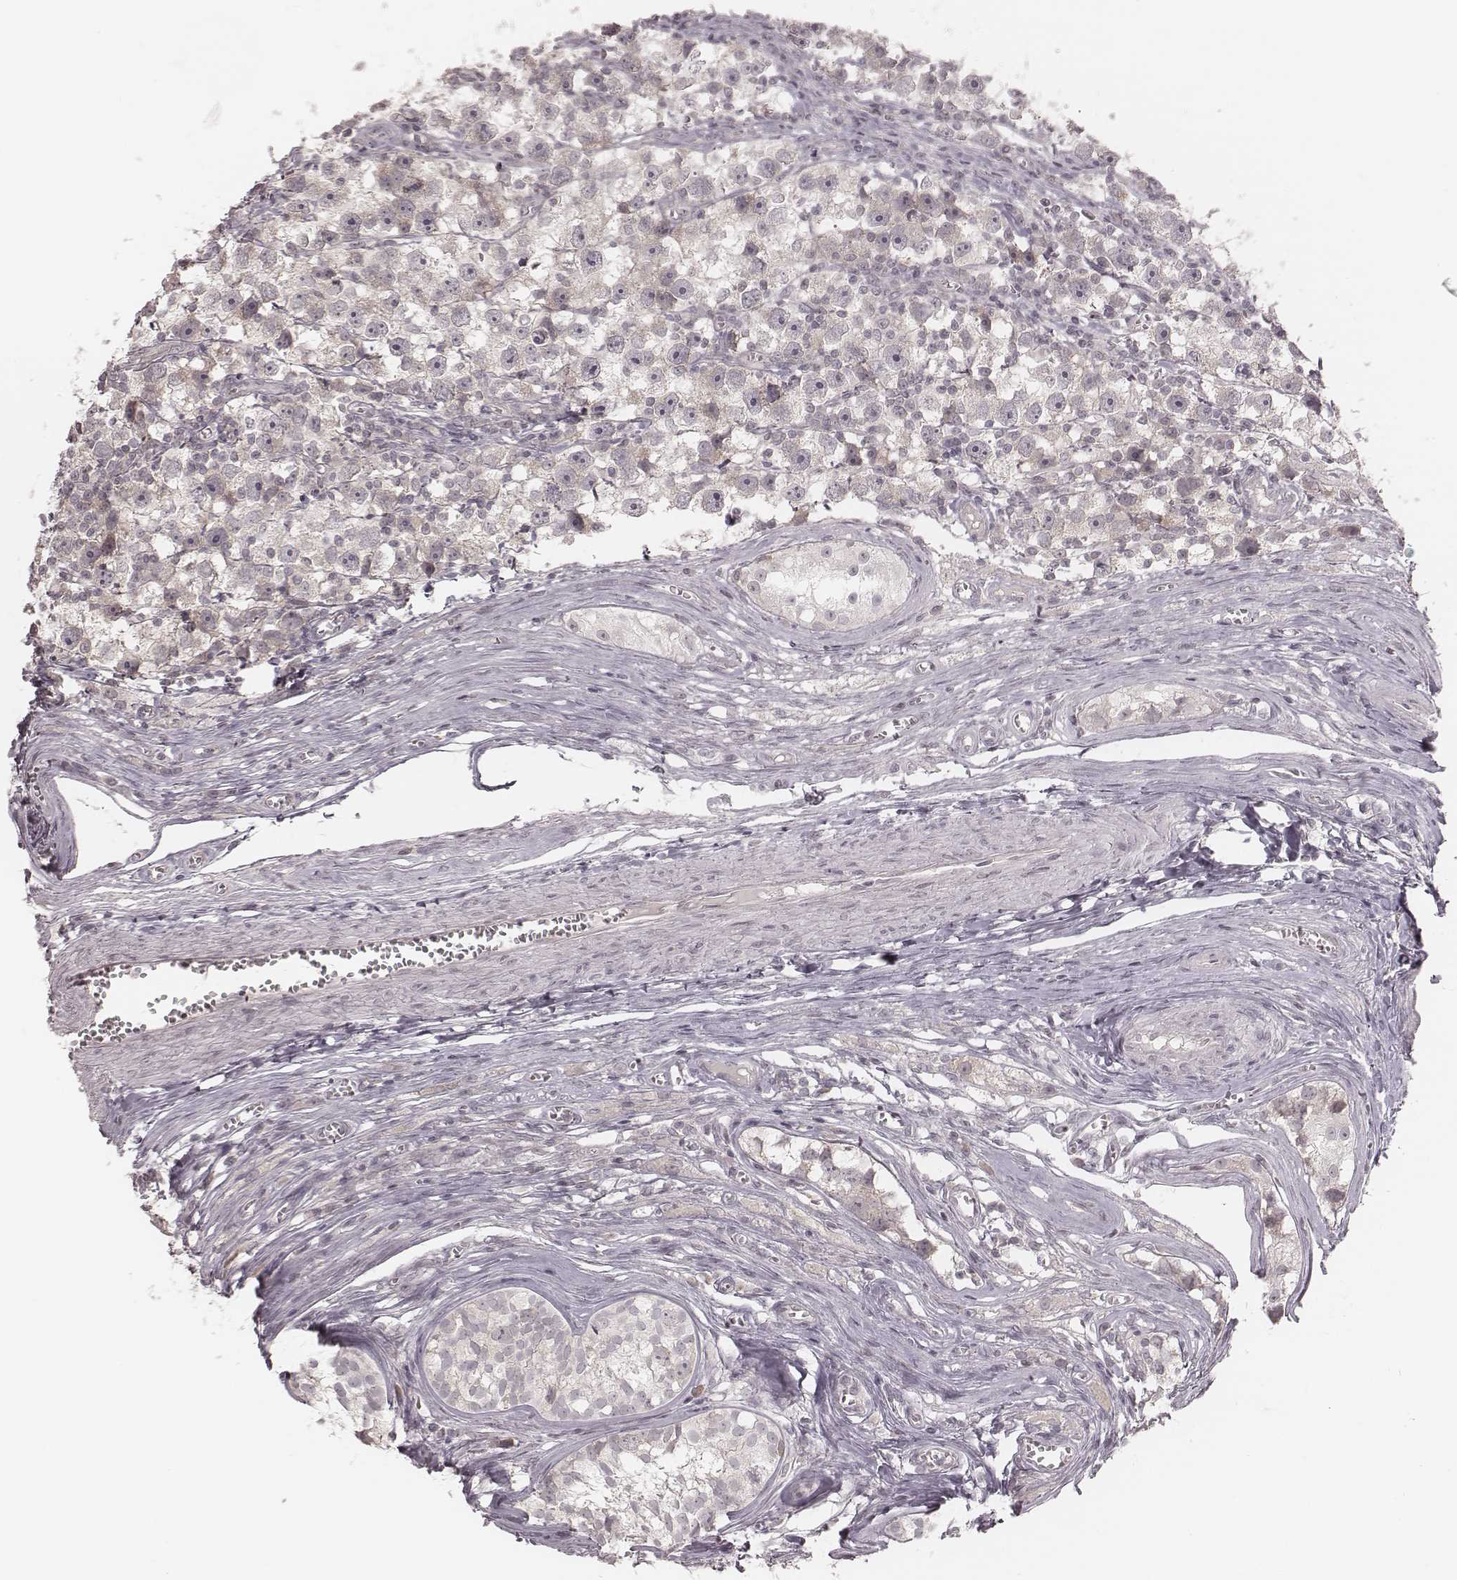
{"staining": {"intensity": "negative", "quantity": "none", "location": "none"}, "tissue": "testis cancer", "cell_type": "Tumor cells", "image_type": "cancer", "snomed": [{"axis": "morphology", "description": "Seminoma, NOS"}, {"axis": "topography", "description": "Testis"}], "caption": "An image of testis cancer stained for a protein exhibits no brown staining in tumor cells. (Brightfield microscopy of DAB (3,3'-diaminobenzidine) immunohistochemistry (IHC) at high magnification).", "gene": "ACACB", "patient": {"sex": "male", "age": 30}}